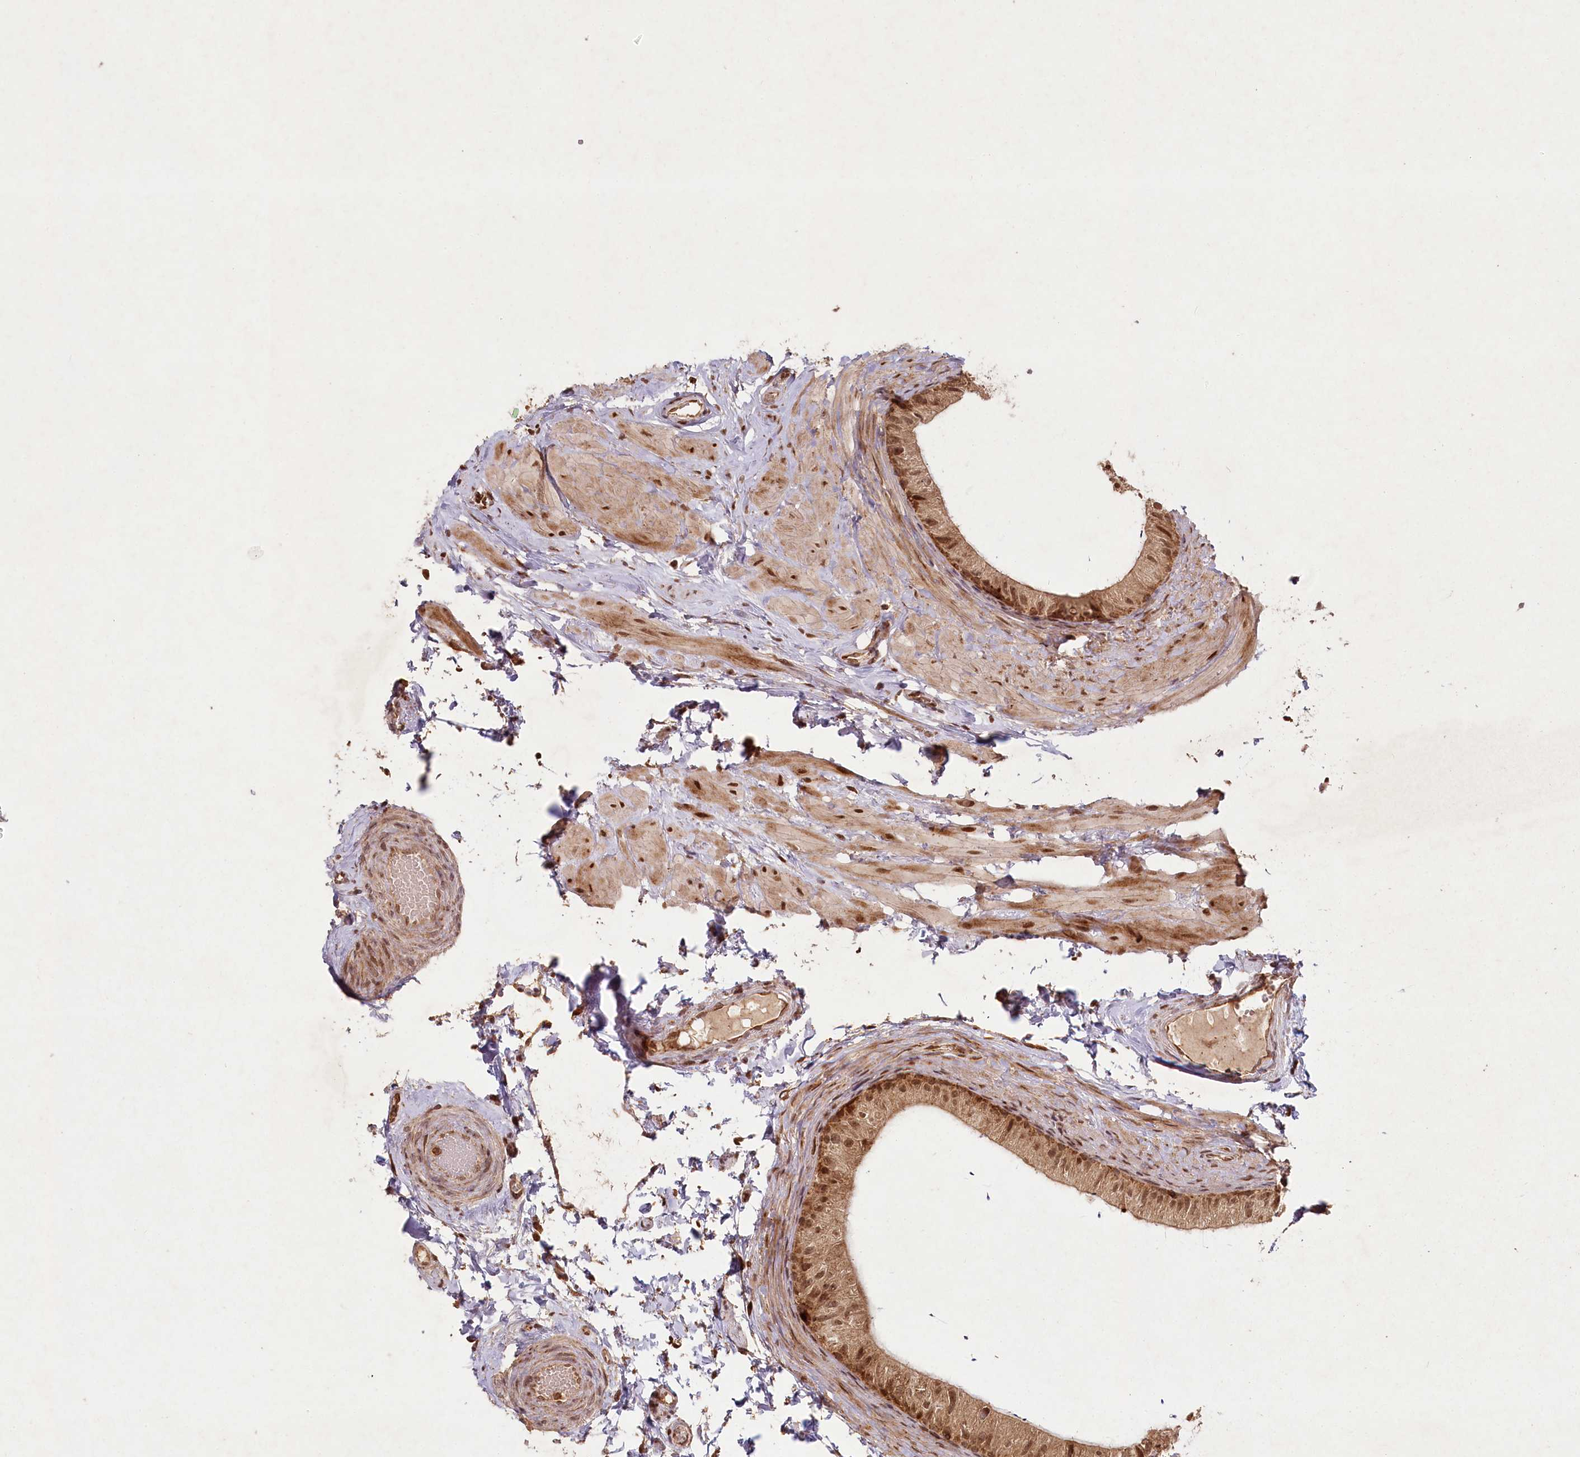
{"staining": {"intensity": "strong", "quantity": ">75%", "location": "cytoplasmic/membranous,nuclear"}, "tissue": "epididymis", "cell_type": "Glandular cells", "image_type": "normal", "snomed": [{"axis": "morphology", "description": "Normal tissue, NOS"}, {"axis": "topography", "description": "Epididymis"}], "caption": "The histopathology image exhibits immunohistochemical staining of normal epididymis. There is strong cytoplasmic/membranous,nuclear expression is identified in about >75% of glandular cells.", "gene": "MICU1", "patient": {"sex": "male", "age": 50}}